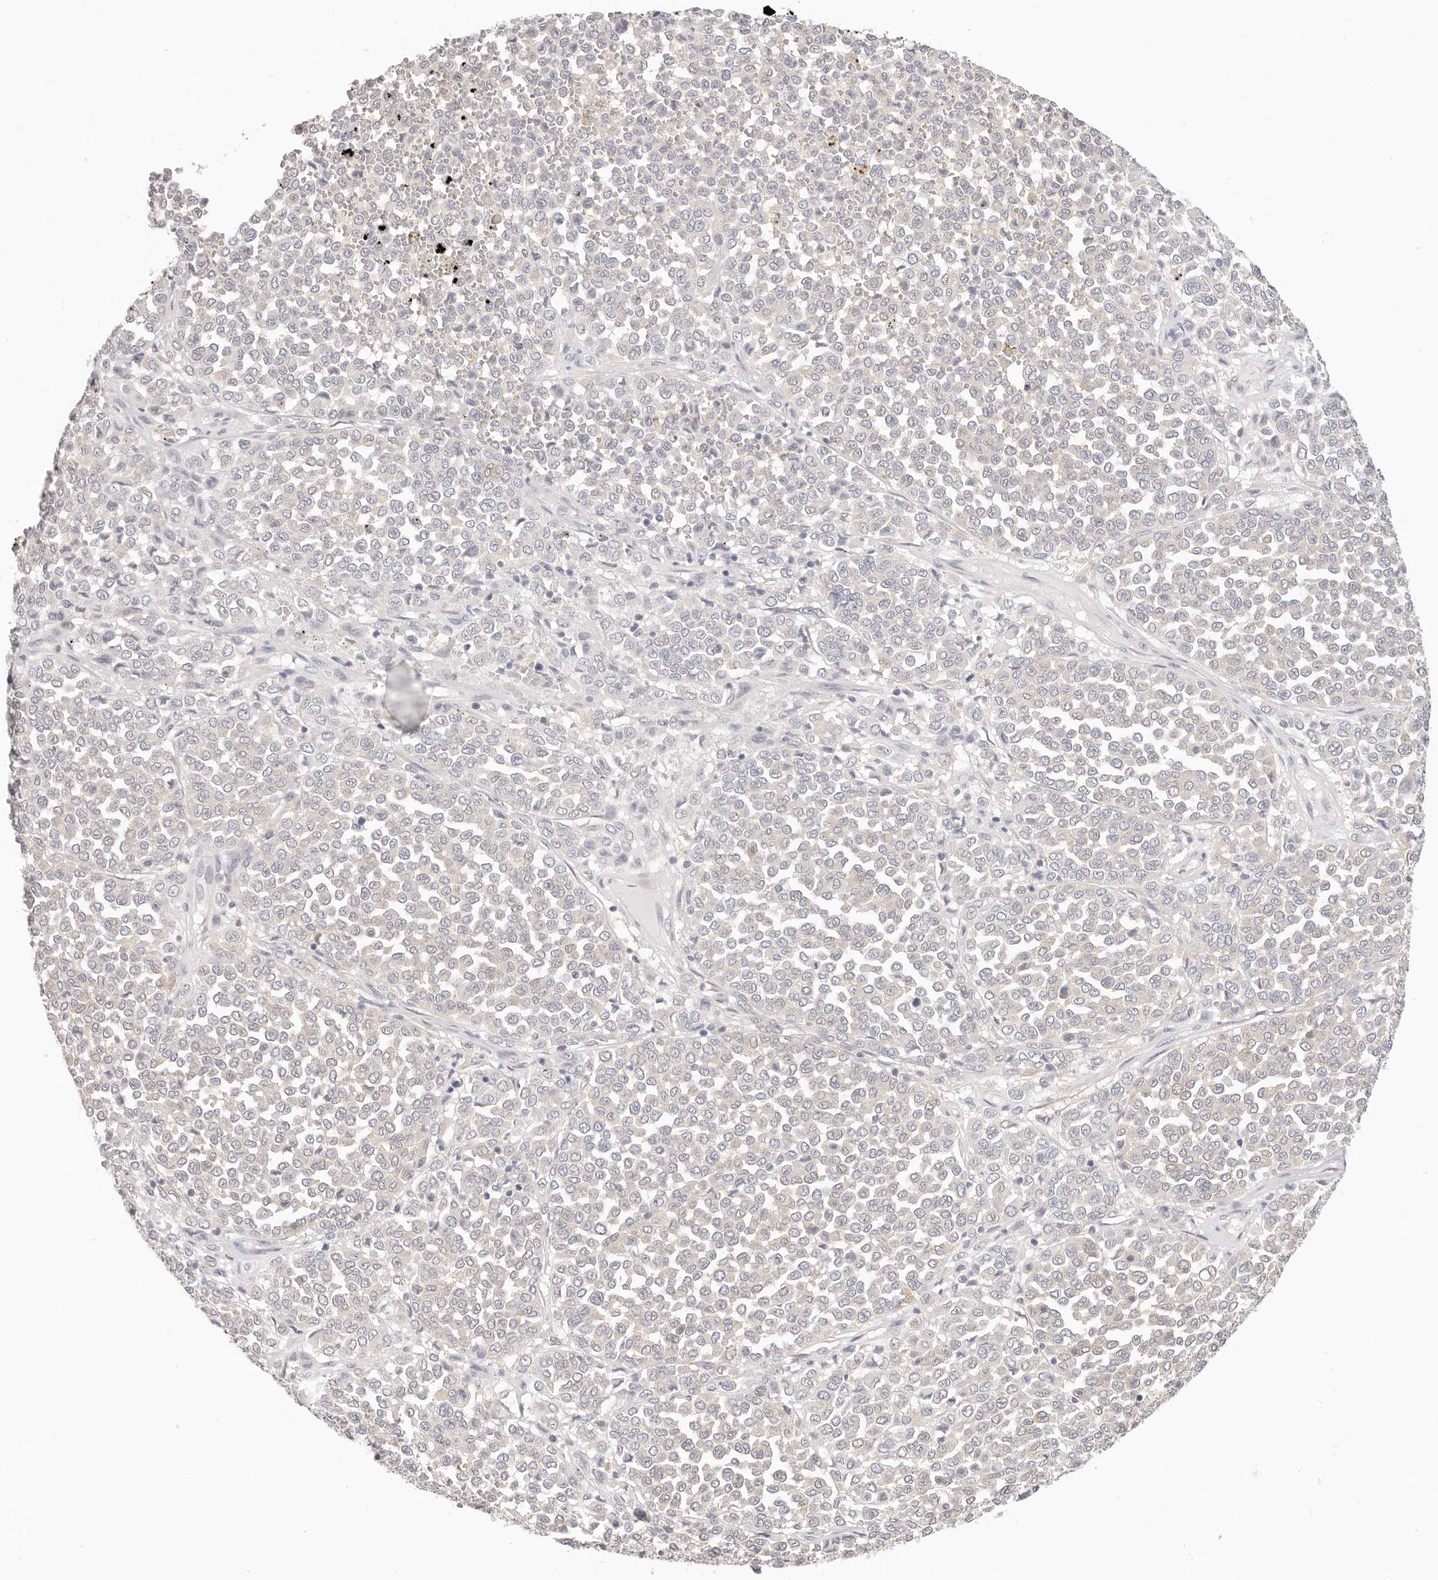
{"staining": {"intensity": "negative", "quantity": "none", "location": "none"}, "tissue": "melanoma", "cell_type": "Tumor cells", "image_type": "cancer", "snomed": [{"axis": "morphology", "description": "Malignant melanoma, Metastatic site"}, {"axis": "topography", "description": "Pancreas"}], "caption": "High magnification brightfield microscopy of melanoma stained with DAB (3,3'-diaminobenzidine) (brown) and counterstained with hematoxylin (blue): tumor cells show no significant staining.", "gene": "GGPS1", "patient": {"sex": "female", "age": 30}}